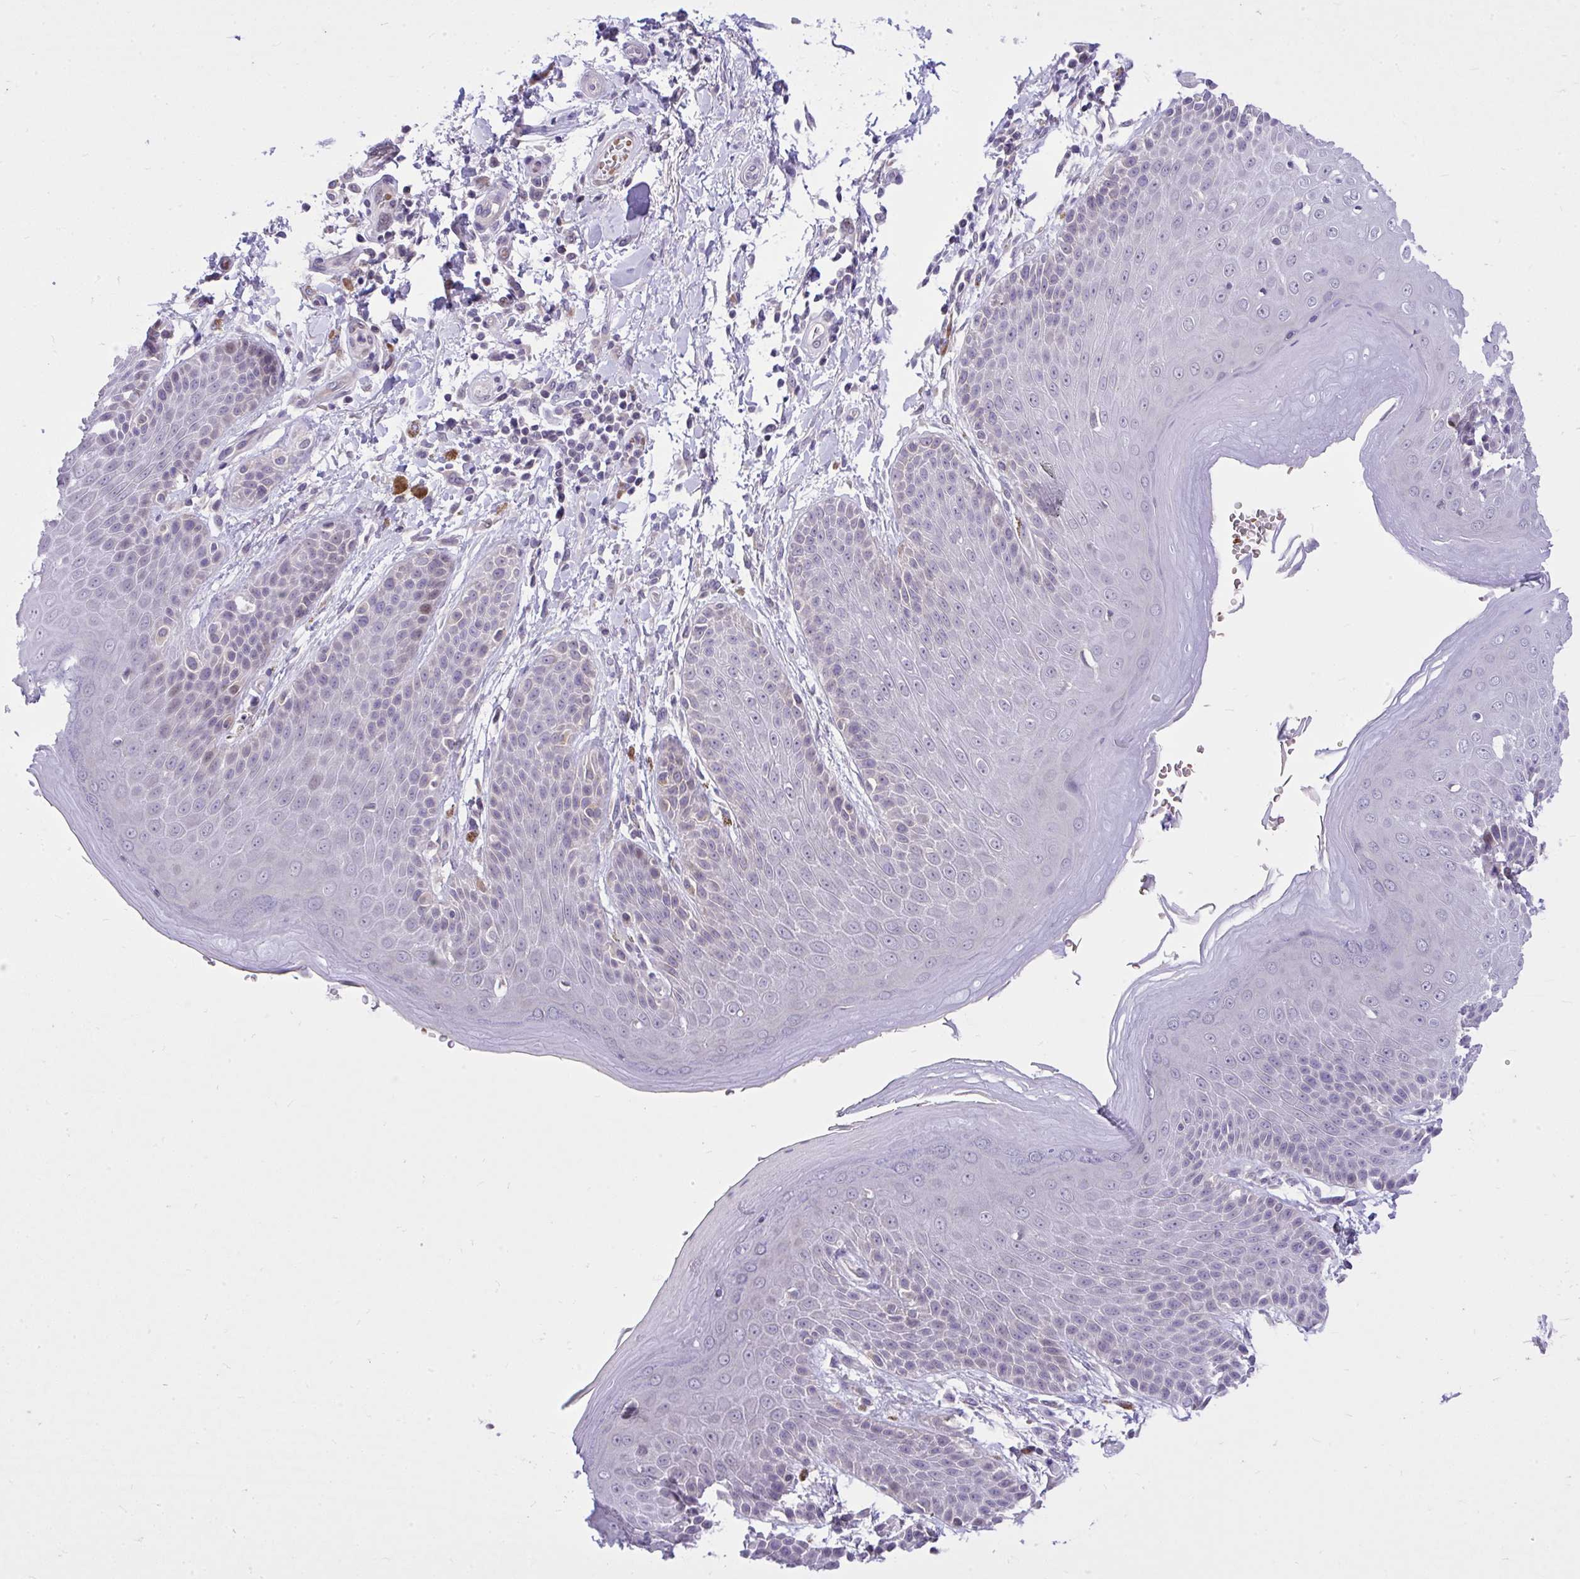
{"staining": {"intensity": "negative", "quantity": "none", "location": "none"}, "tissue": "skin", "cell_type": "Epidermal cells", "image_type": "normal", "snomed": [{"axis": "morphology", "description": "Normal tissue, NOS"}, {"axis": "topography", "description": "Peripheral nerve tissue"}], "caption": "IHC histopathology image of benign skin stained for a protein (brown), which demonstrates no staining in epidermal cells. The staining is performed using DAB (3,3'-diaminobenzidine) brown chromogen with nuclei counter-stained in using hematoxylin.", "gene": "DPY19L1", "patient": {"sex": "male", "age": 51}}